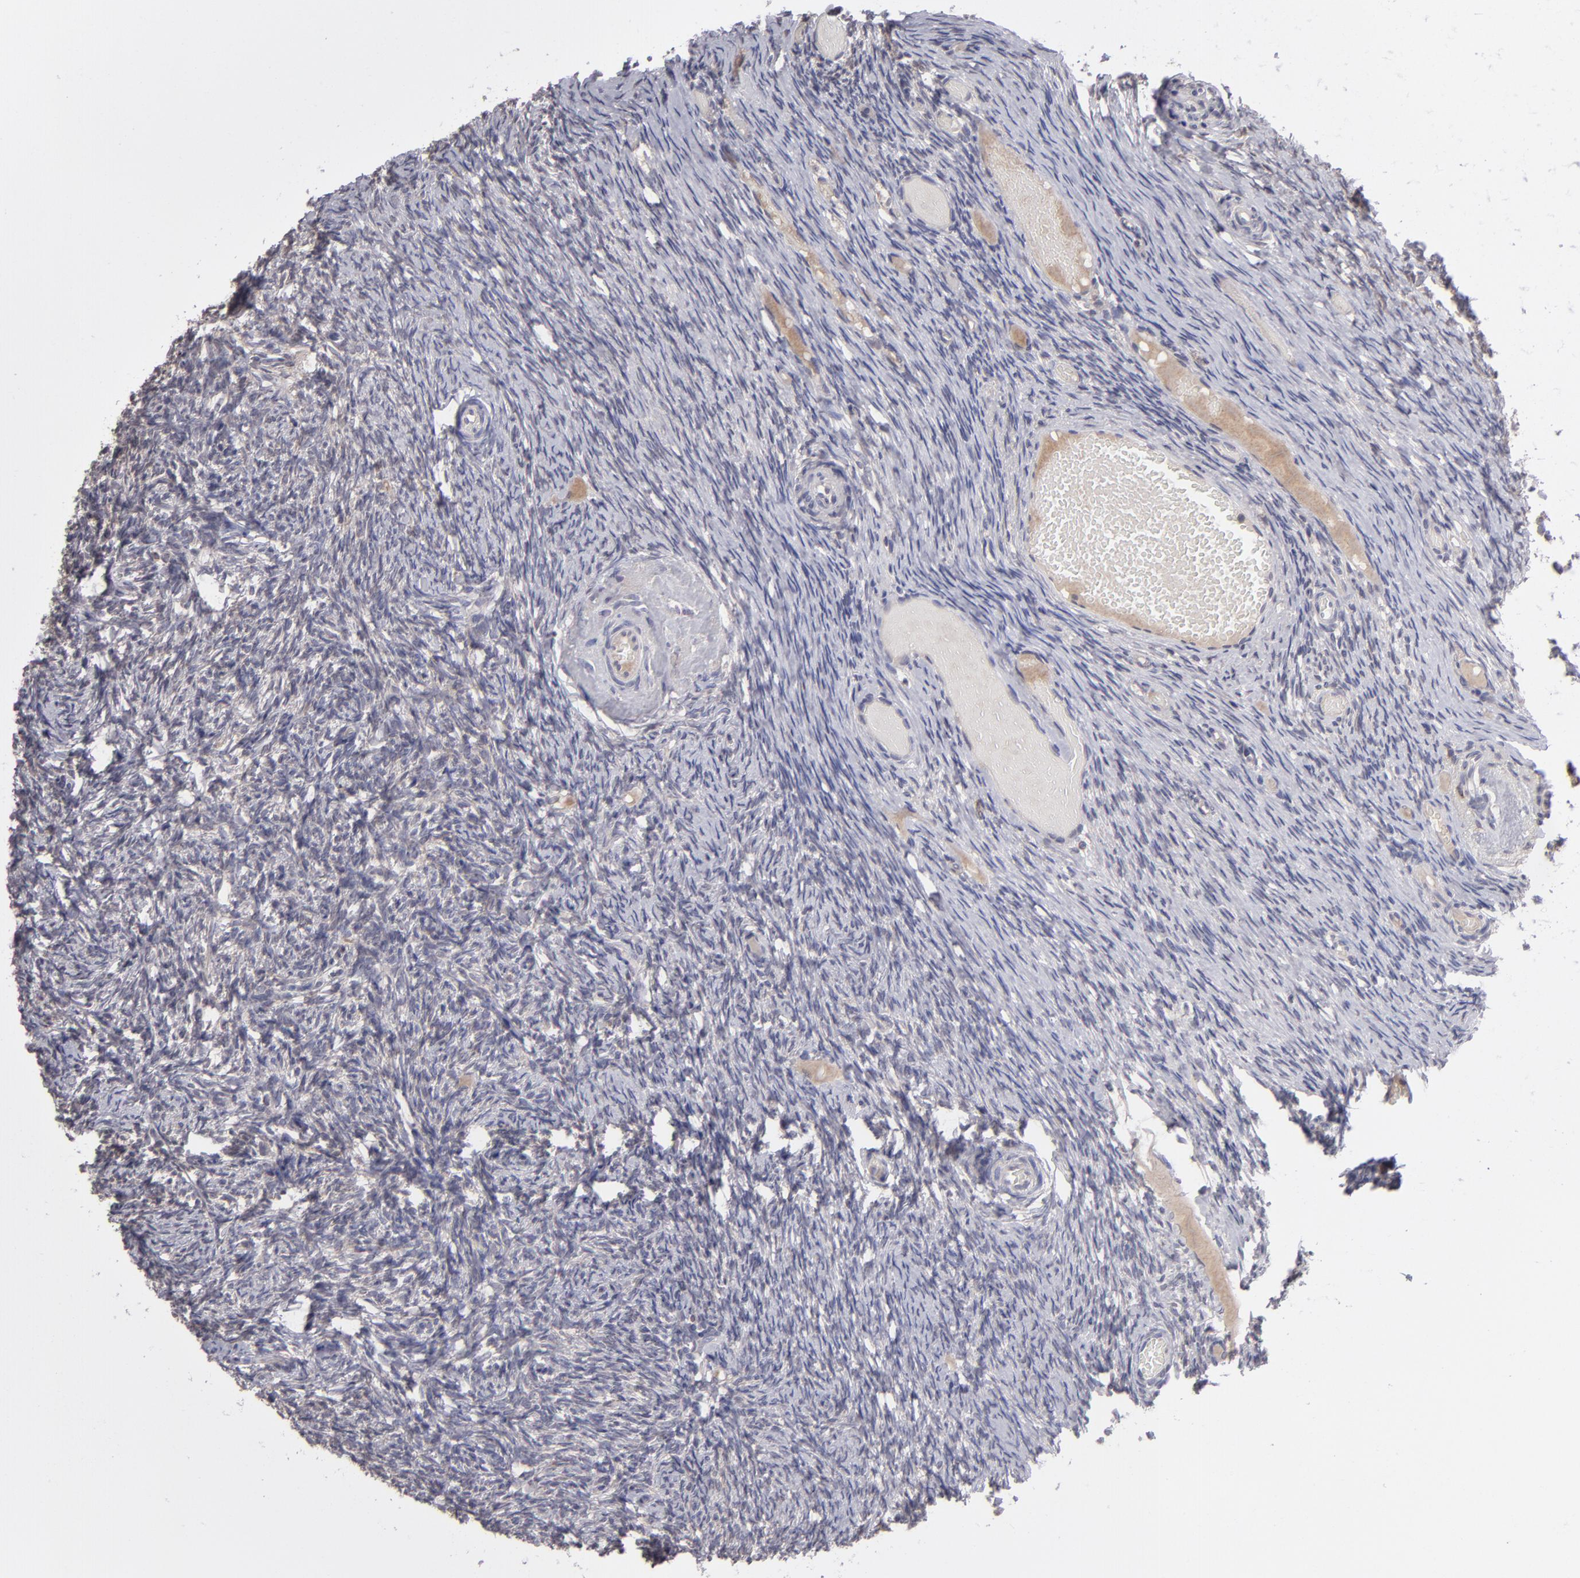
{"staining": {"intensity": "negative", "quantity": "none", "location": "none"}, "tissue": "ovary", "cell_type": "Ovarian stroma cells", "image_type": "normal", "snomed": [{"axis": "morphology", "description": "Normal tissue, NOS"}, {"axis": "topography", "description": "Ovary"}], "caption": "This is a photomicrograph of immunohistochemistry (IHC) staining of normal ovary, which shows no expression in ovarian stroma cells. (DAB (3,3'-diaminobenzidine) immunohistochemistry with hematoxylin counter stain).", "gene": "IL12A", "patient": {"sex": "female", "age": 60}}